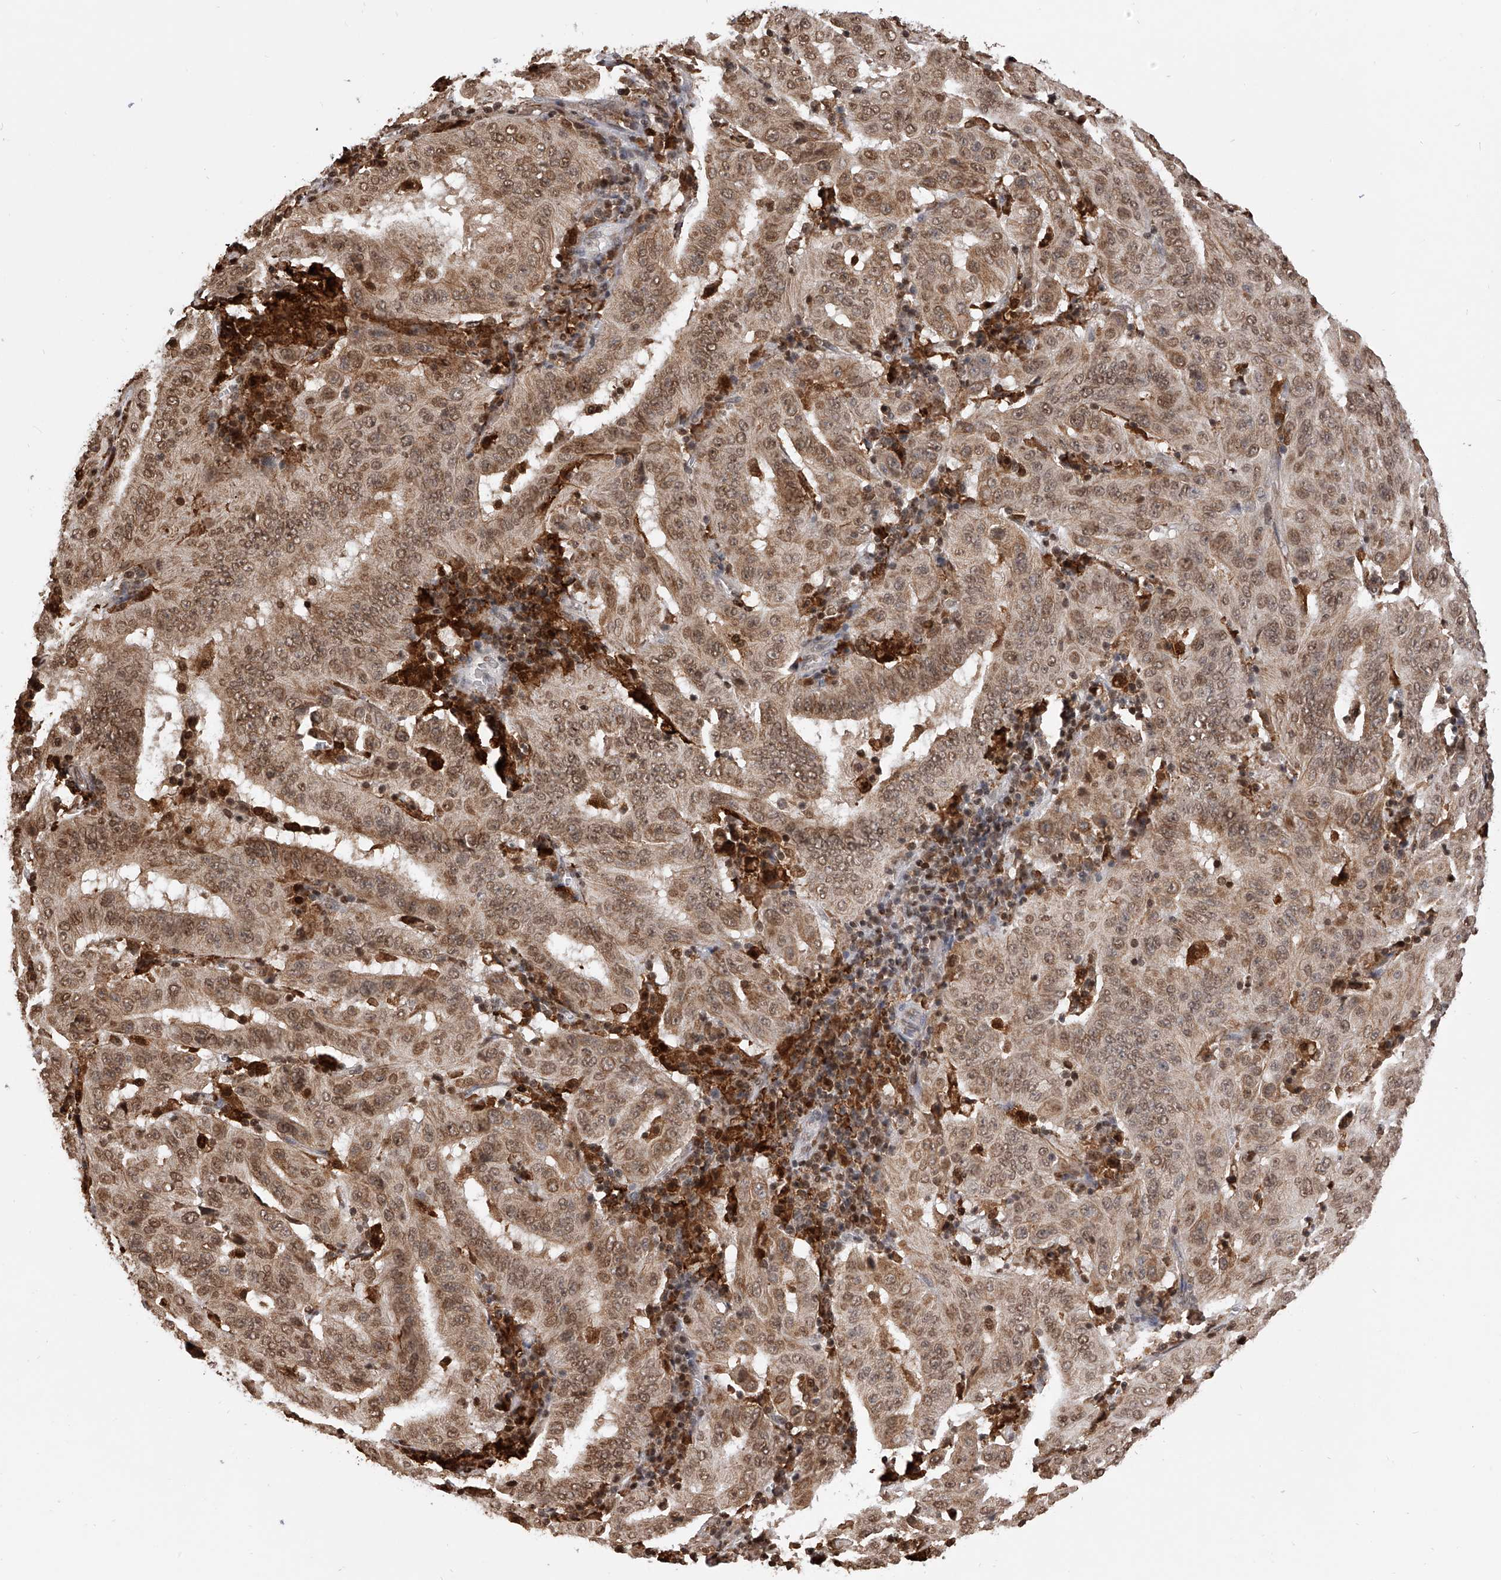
{"staining": {"intensity": "moderate", "quantity": ">75%", "location": "cytoplasmic/membranous,nuclear"}, "tissue": "pancreatic cancer", "cell_type": "Tumor cells", "image_type": "cancer", "snomed": [{"axis": "morphology", "description": "Adenocarcinoma, NOS"}, {"axis": "topography", "description": "Pancreas"}], "caption": "Immunohistochemistry of adenocarcinoma (pancreatic) exhibits medium levels of moderate cytoplasmic/membranous and nuclear positivity in approximately >75% of tumor cells.", "gene": "CFAP410", "patient": {"sex": "male", "age": 63}}